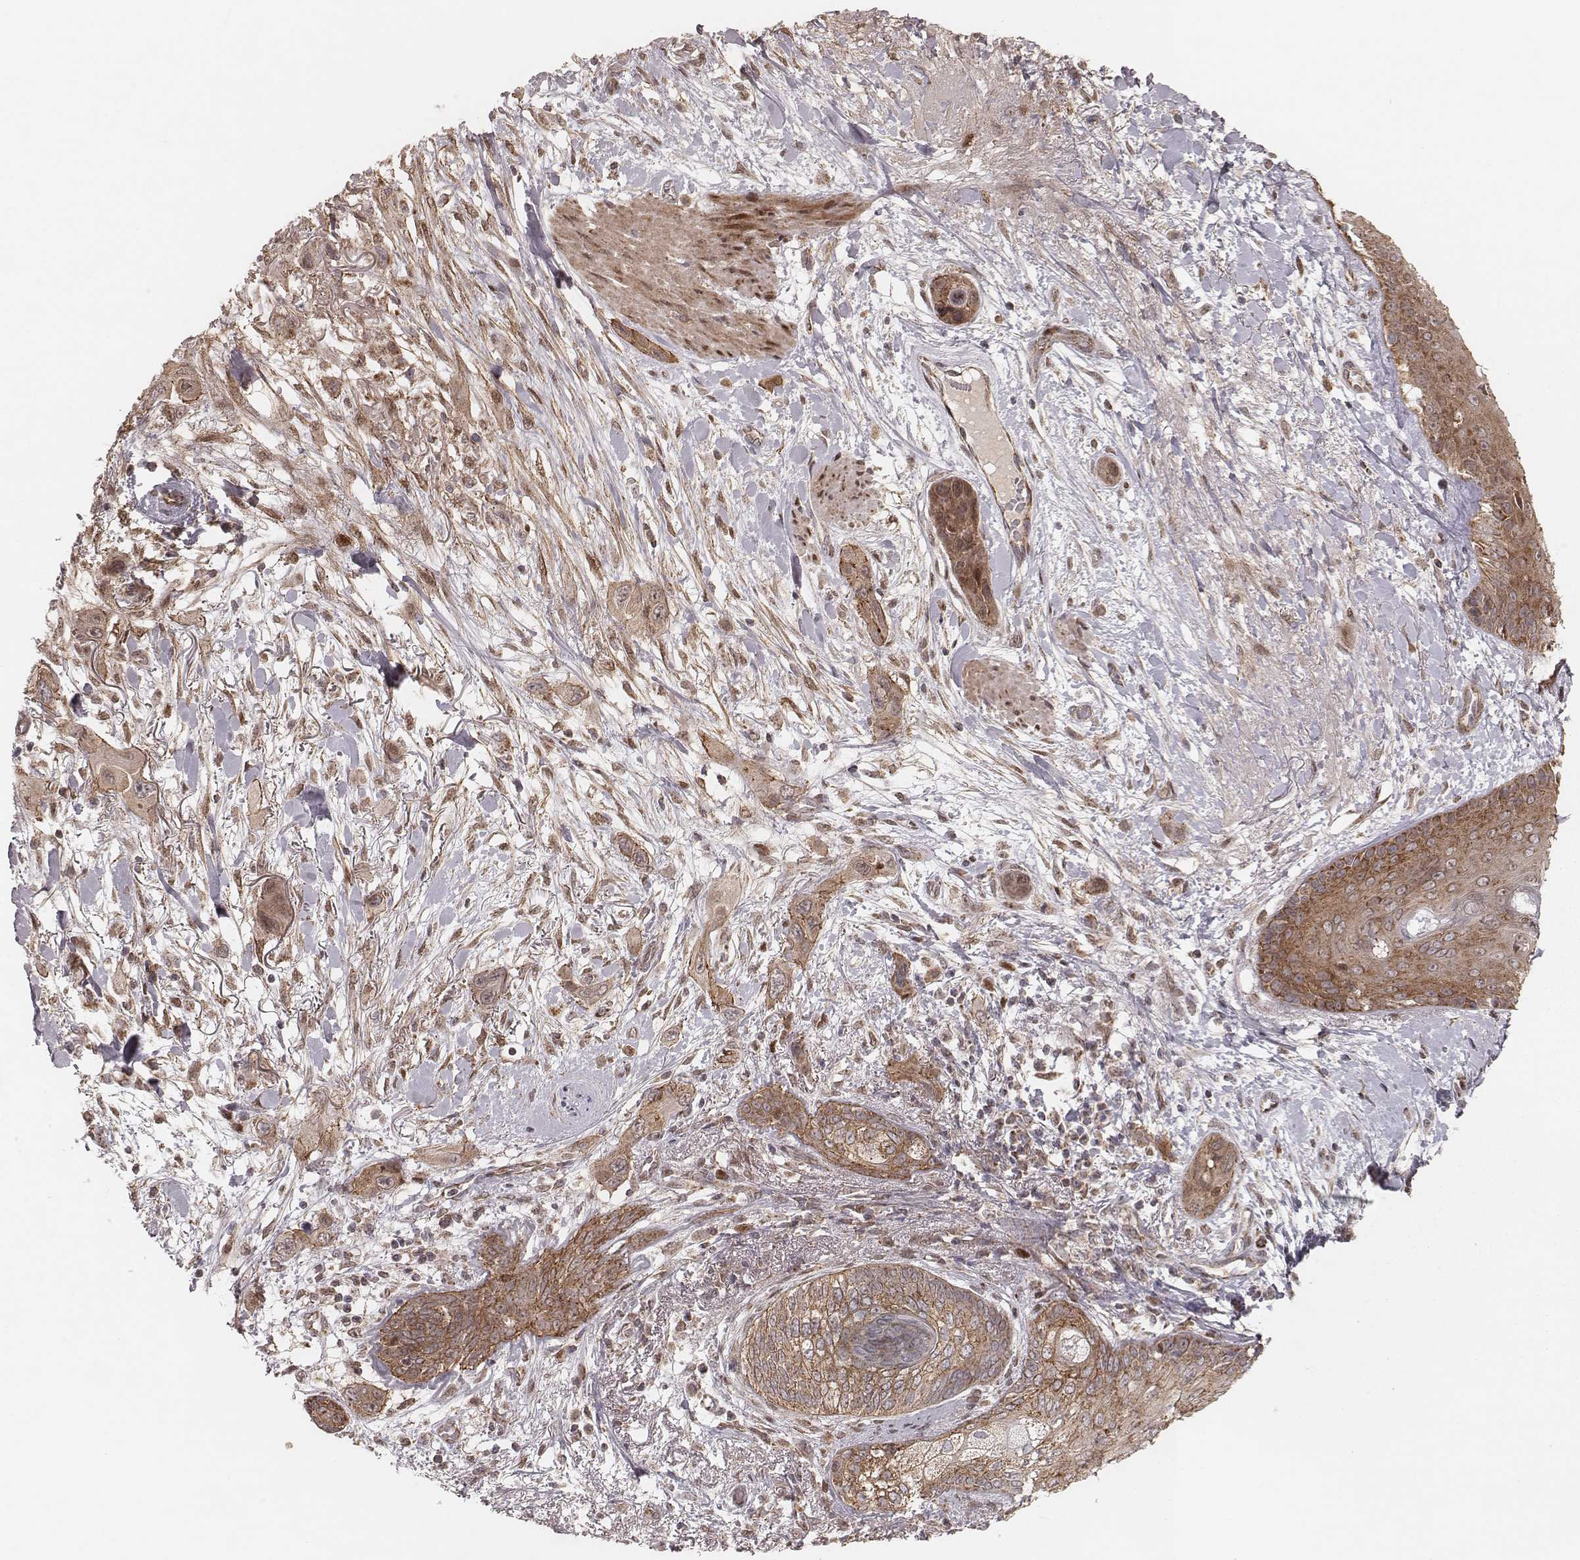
{"staining": {"intensity": "moderate", "quantity": ">75%", "location": "cytoplasmic/membranous"}, "tissue": "skin cancer", "cell_type": "Tumor cells", "image_type": "cancer", "snomed": [{"axis": "morphology", "description": "Squamous cell carcinoma, NOS"}, {"axis": "topography", "description": "Skin"}], "caption": "Moderate cytoplasmic/membranous protein staining is seen in about >75% of tumor cells in skin cancer (squamous cell carcinoma). (Brightfield microscopy of DAB IHC at high magnification).", "gene": "NDUFA7", "patient": {"sex": "male", "age": 79}}